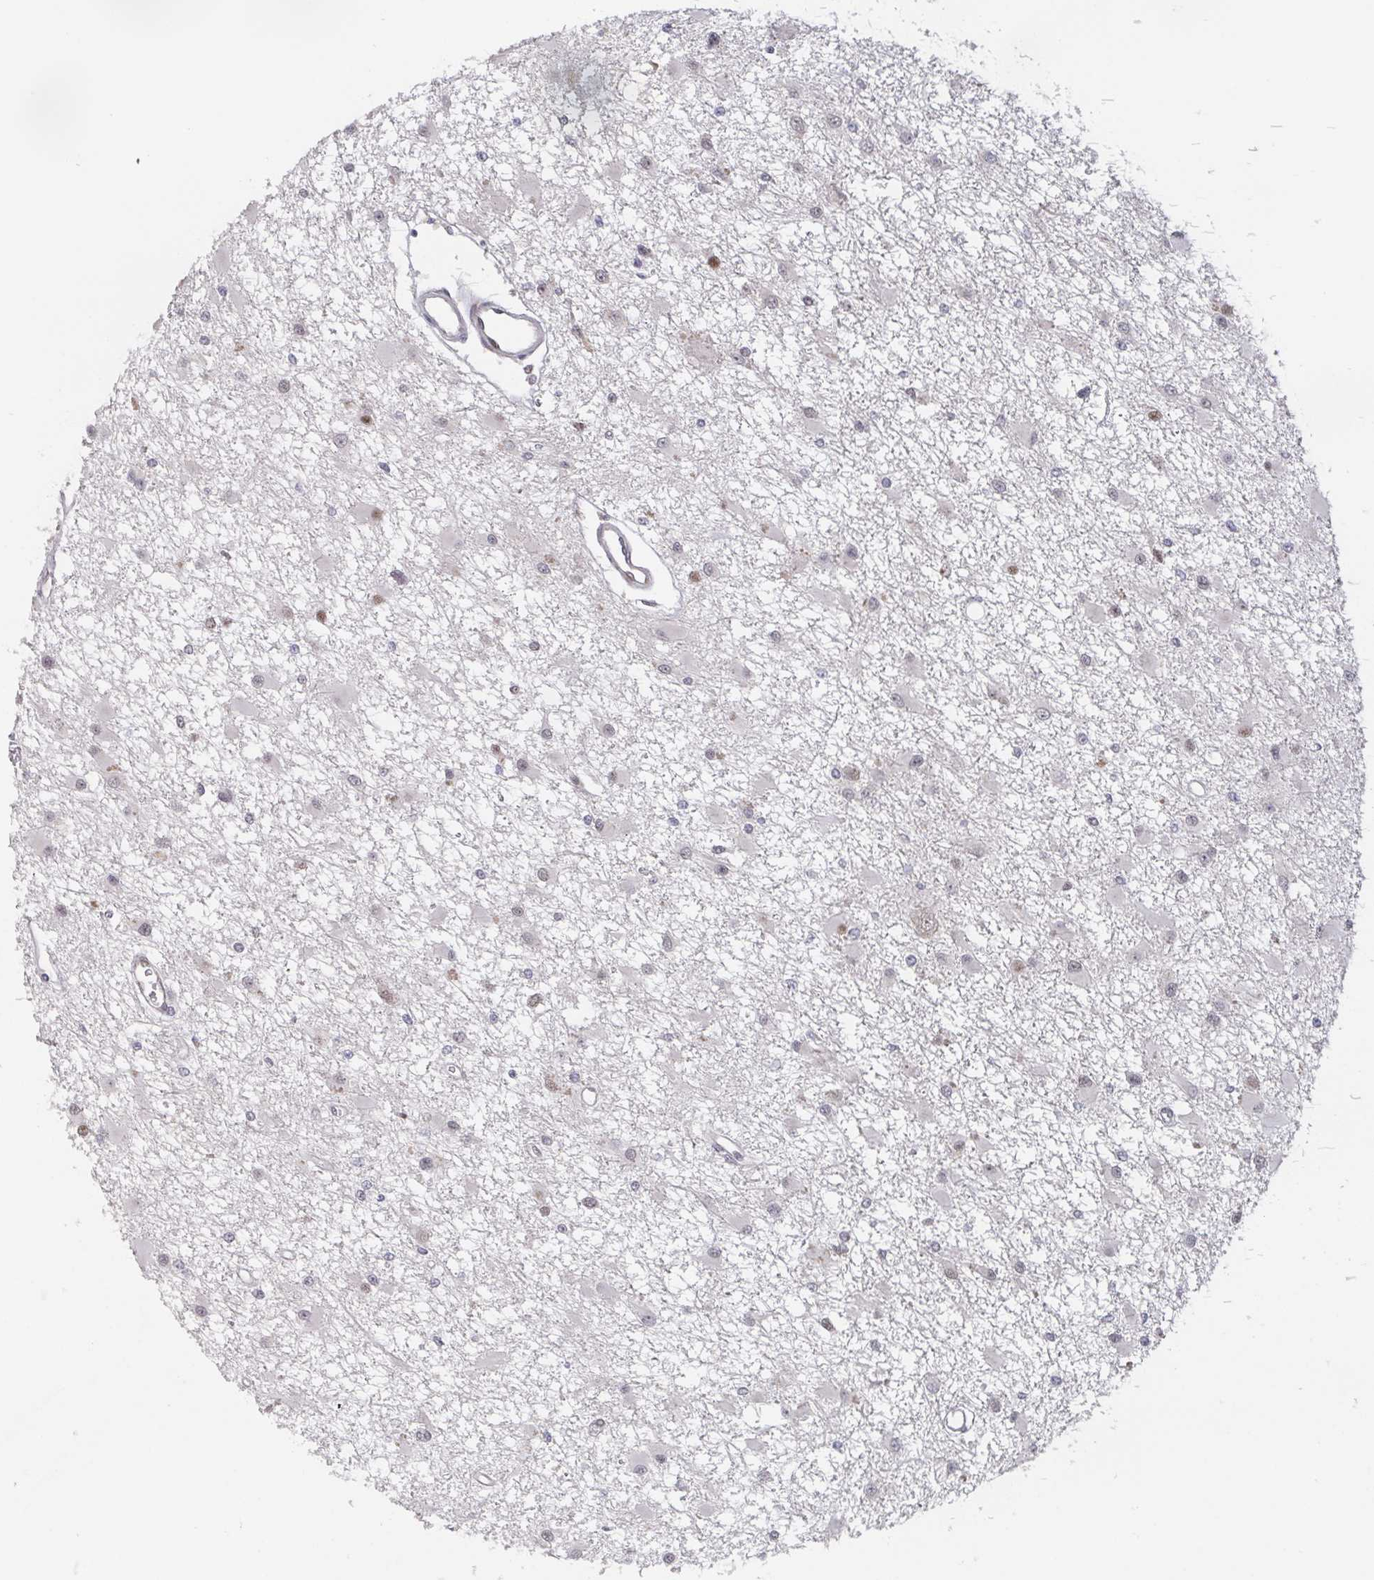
{"staining": {"intensity": "weak", "quantity": "<25%", "location": "nuclear"}, "tissue": "glioma", "cell_type": "Tumor cells", "image_type": "cancer", "snomed": [{"axis": "morphology", "description": "Glioma, malignant, High grade"}, {"axis": "topography", "description": "Brain"}], "caption": "High magnification brightfield microscopy of glioma stained with DAB (3,3'-diaminobenzidine) (brown) and counterstained with hematoxylin (blue): tumor cells show no significant positivity. (IHC, brightfield microscopy, high magnification).", "gene": "POU2F3", "patient": {"sex": "male", "age": 54}}